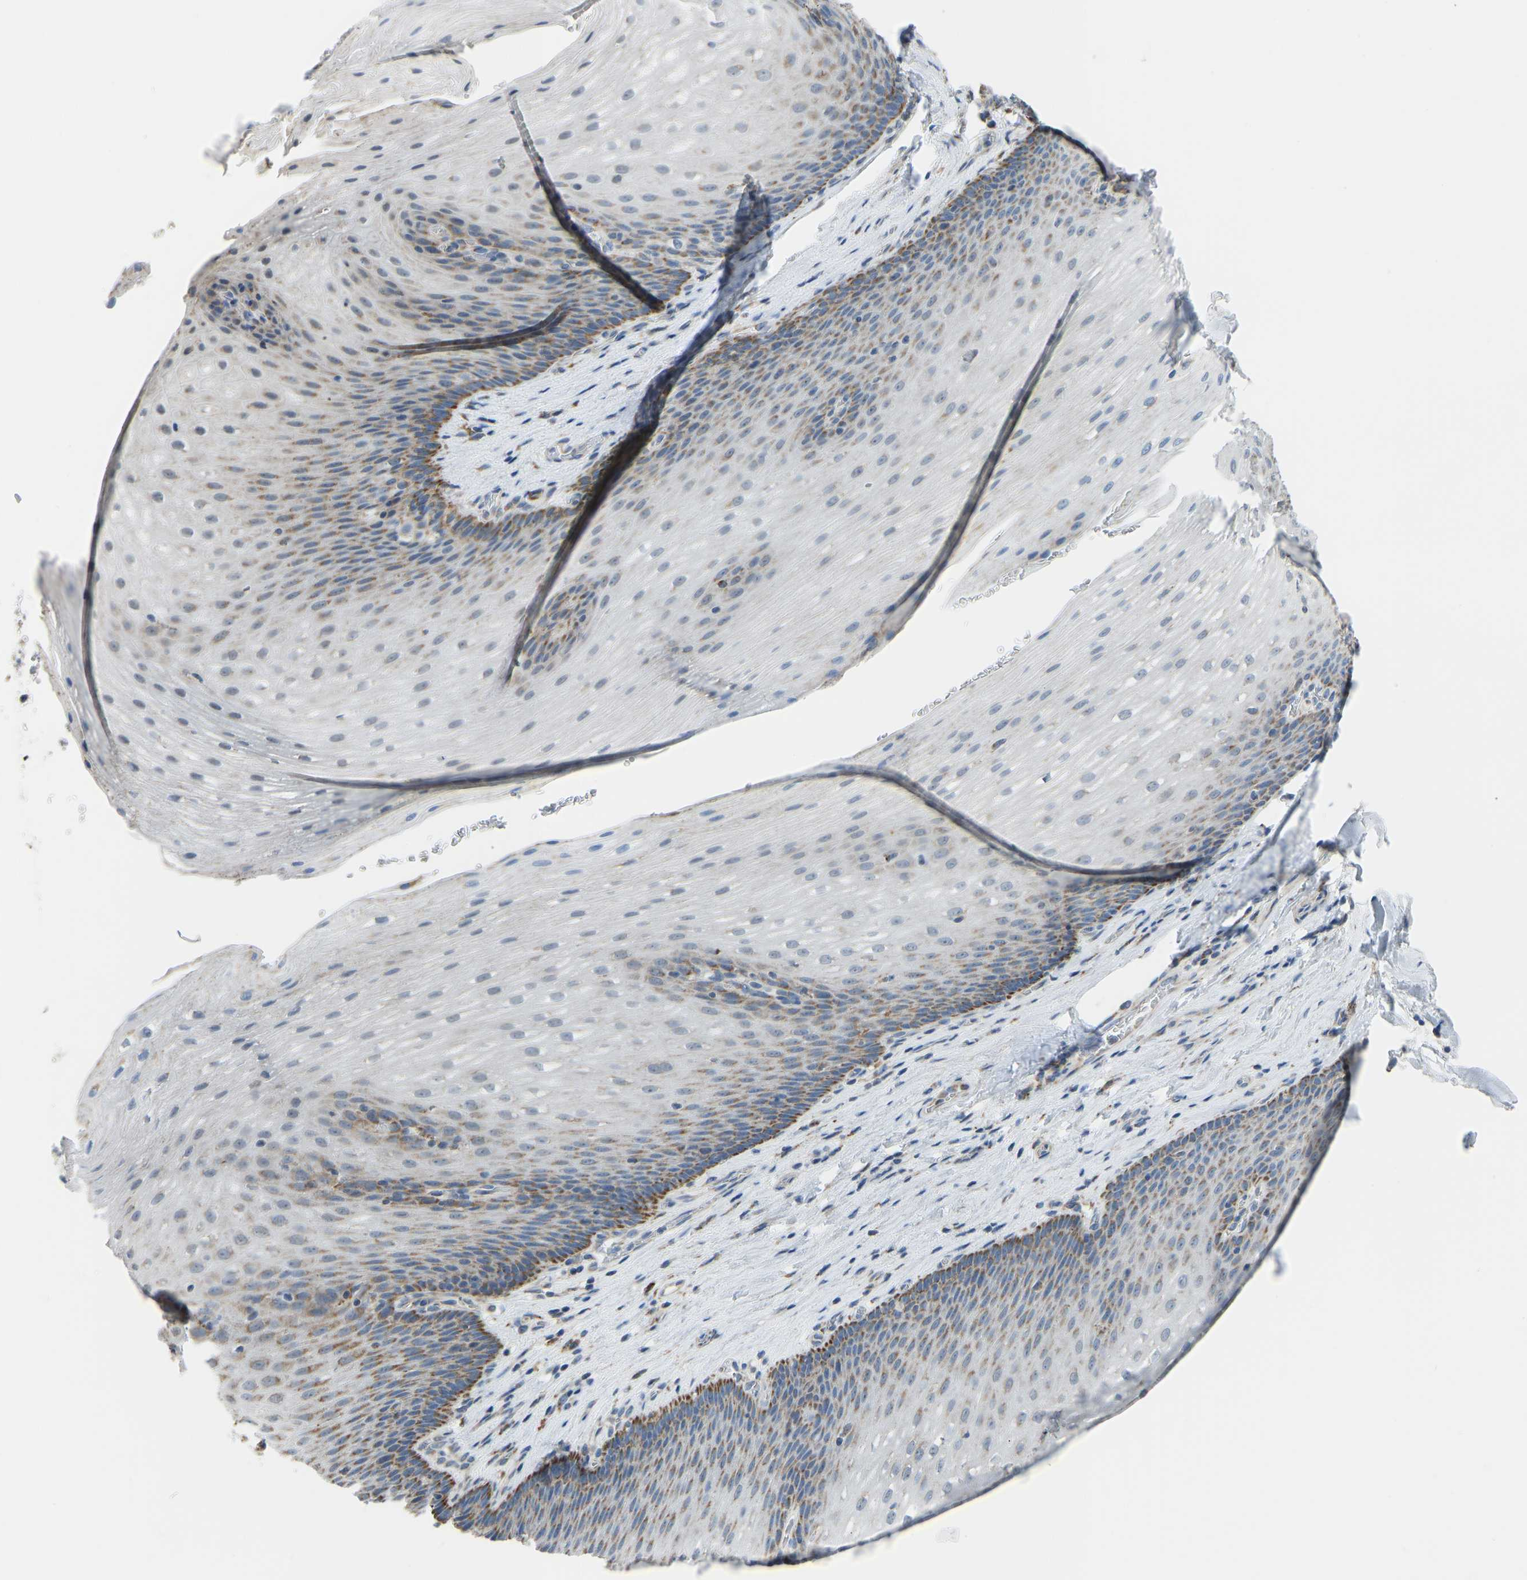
{"staining": {"intensity": "moderate", "quantity": "<25%", "location": "cytoplasmic/membranous"}, "tissue": "esophagus", "cell_type": "Squamous epithelial cells", "image_type": "normal", "snomed": [{"axis": "morphology", "description": "Normal tissue, NOS"}, {"axis": "topography", "description": "Esophagus"}], "caption": "Esophagus stained with immunohistochemistry (IHC) shows moderate cytoplasmic/membranous staining in about <25% of squamous epithelial cells.", "gene": "SMIM20", "patient": {"sex": "male", "age": 48}}